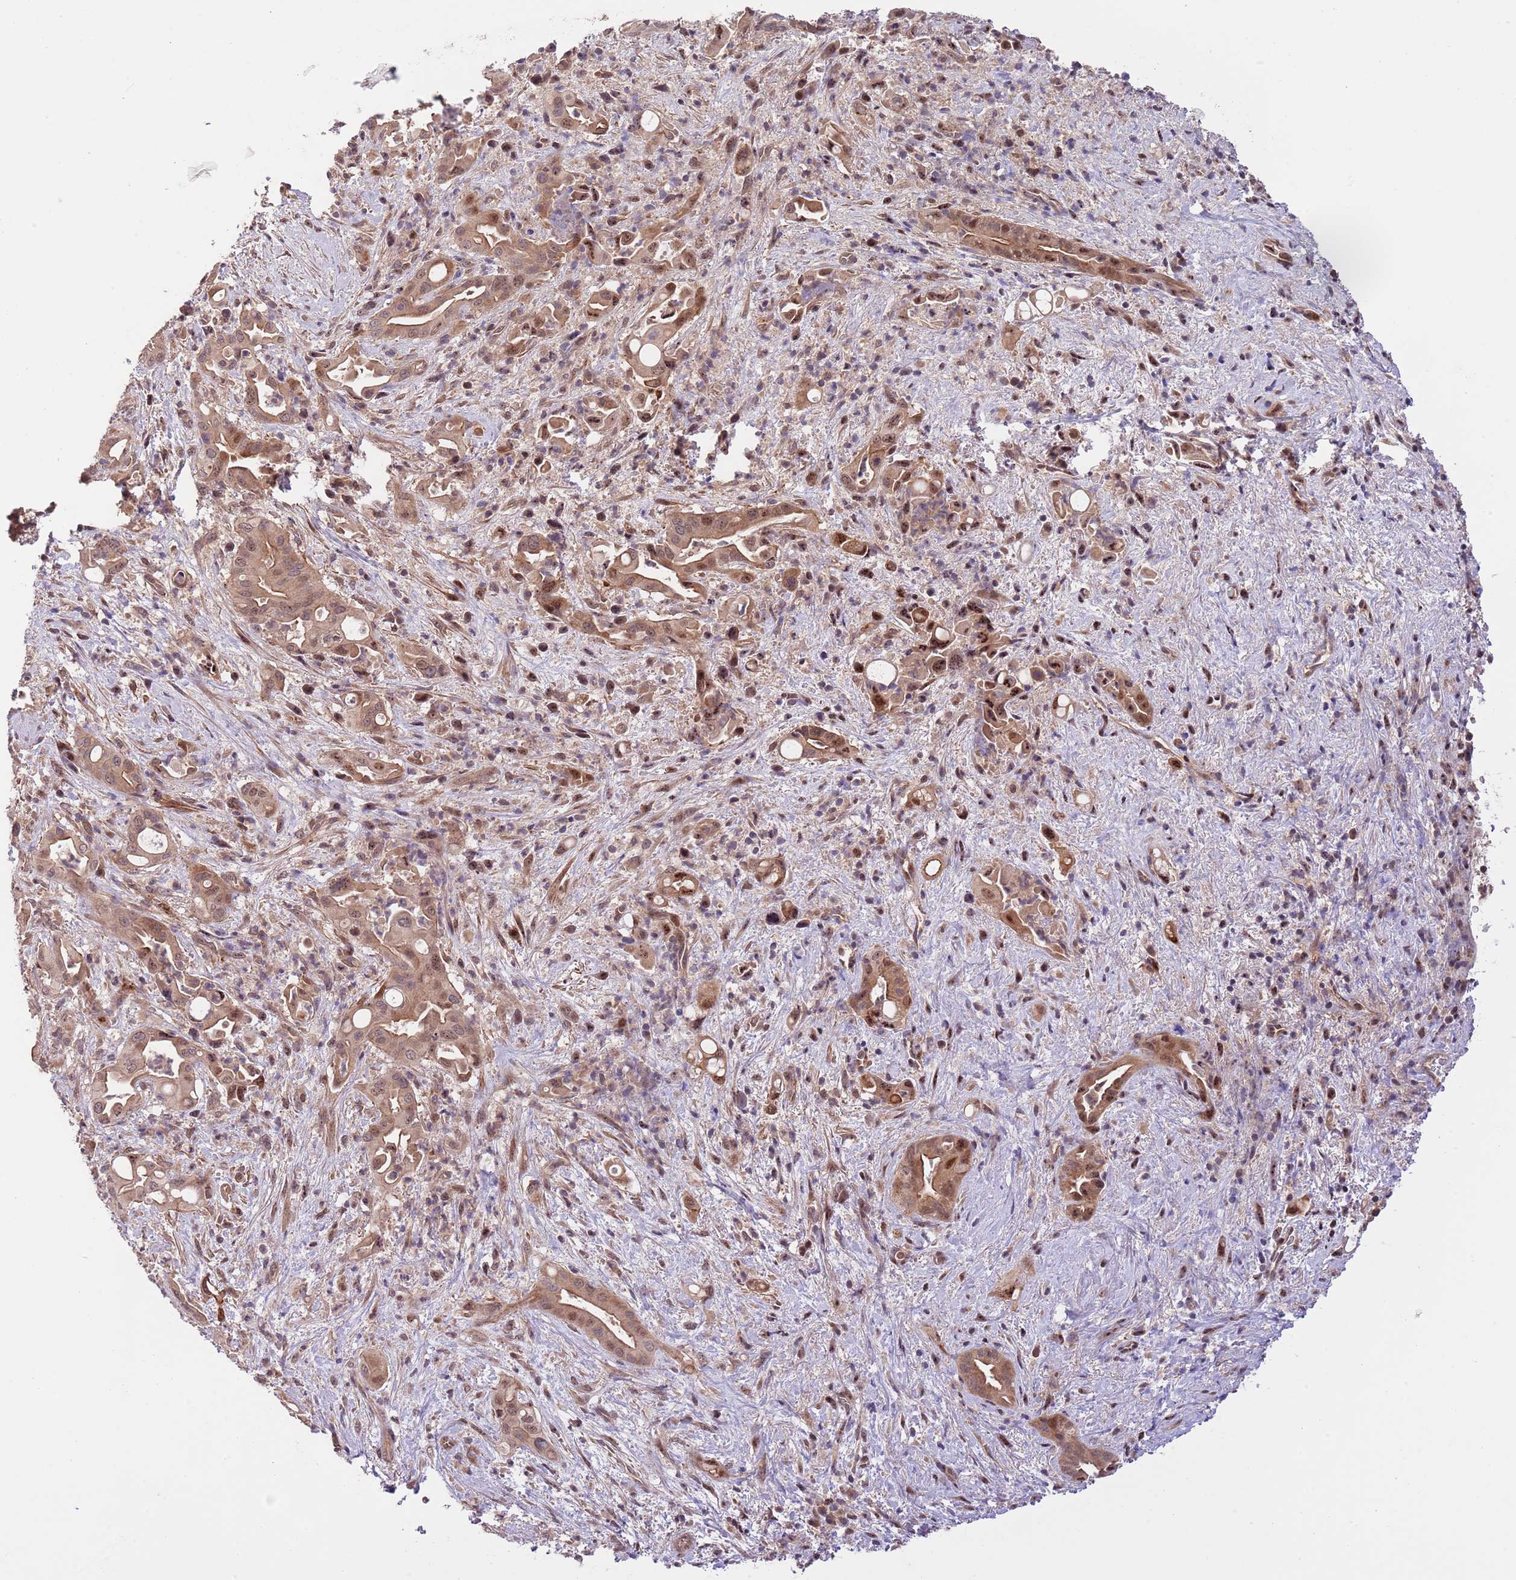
{"staining": {"intensity": "moderate", "quantity": ">75%", "location": "cytoplasmic/membranous,nuclear"}, "tissue": "liver cancer", "cell_type": "Tumor cells", "image_type": "cancer", "snomed": [{"axis": "morphology", "description": "Cholangiocarcinoma"}, {"axis": "topography", "description": "Liver"}], "caption": "Immunohistochemistry (IHC) (DAB (3,3'-diaminobenzidine)) staining of liver cholangiocarcinoma reveals moderate cytoplasmic/membranous and nuclear protein expression in approximately >75% of tumor cells.", "gene": "PRR16", "patient": {"sex": "female", "age": 68}}